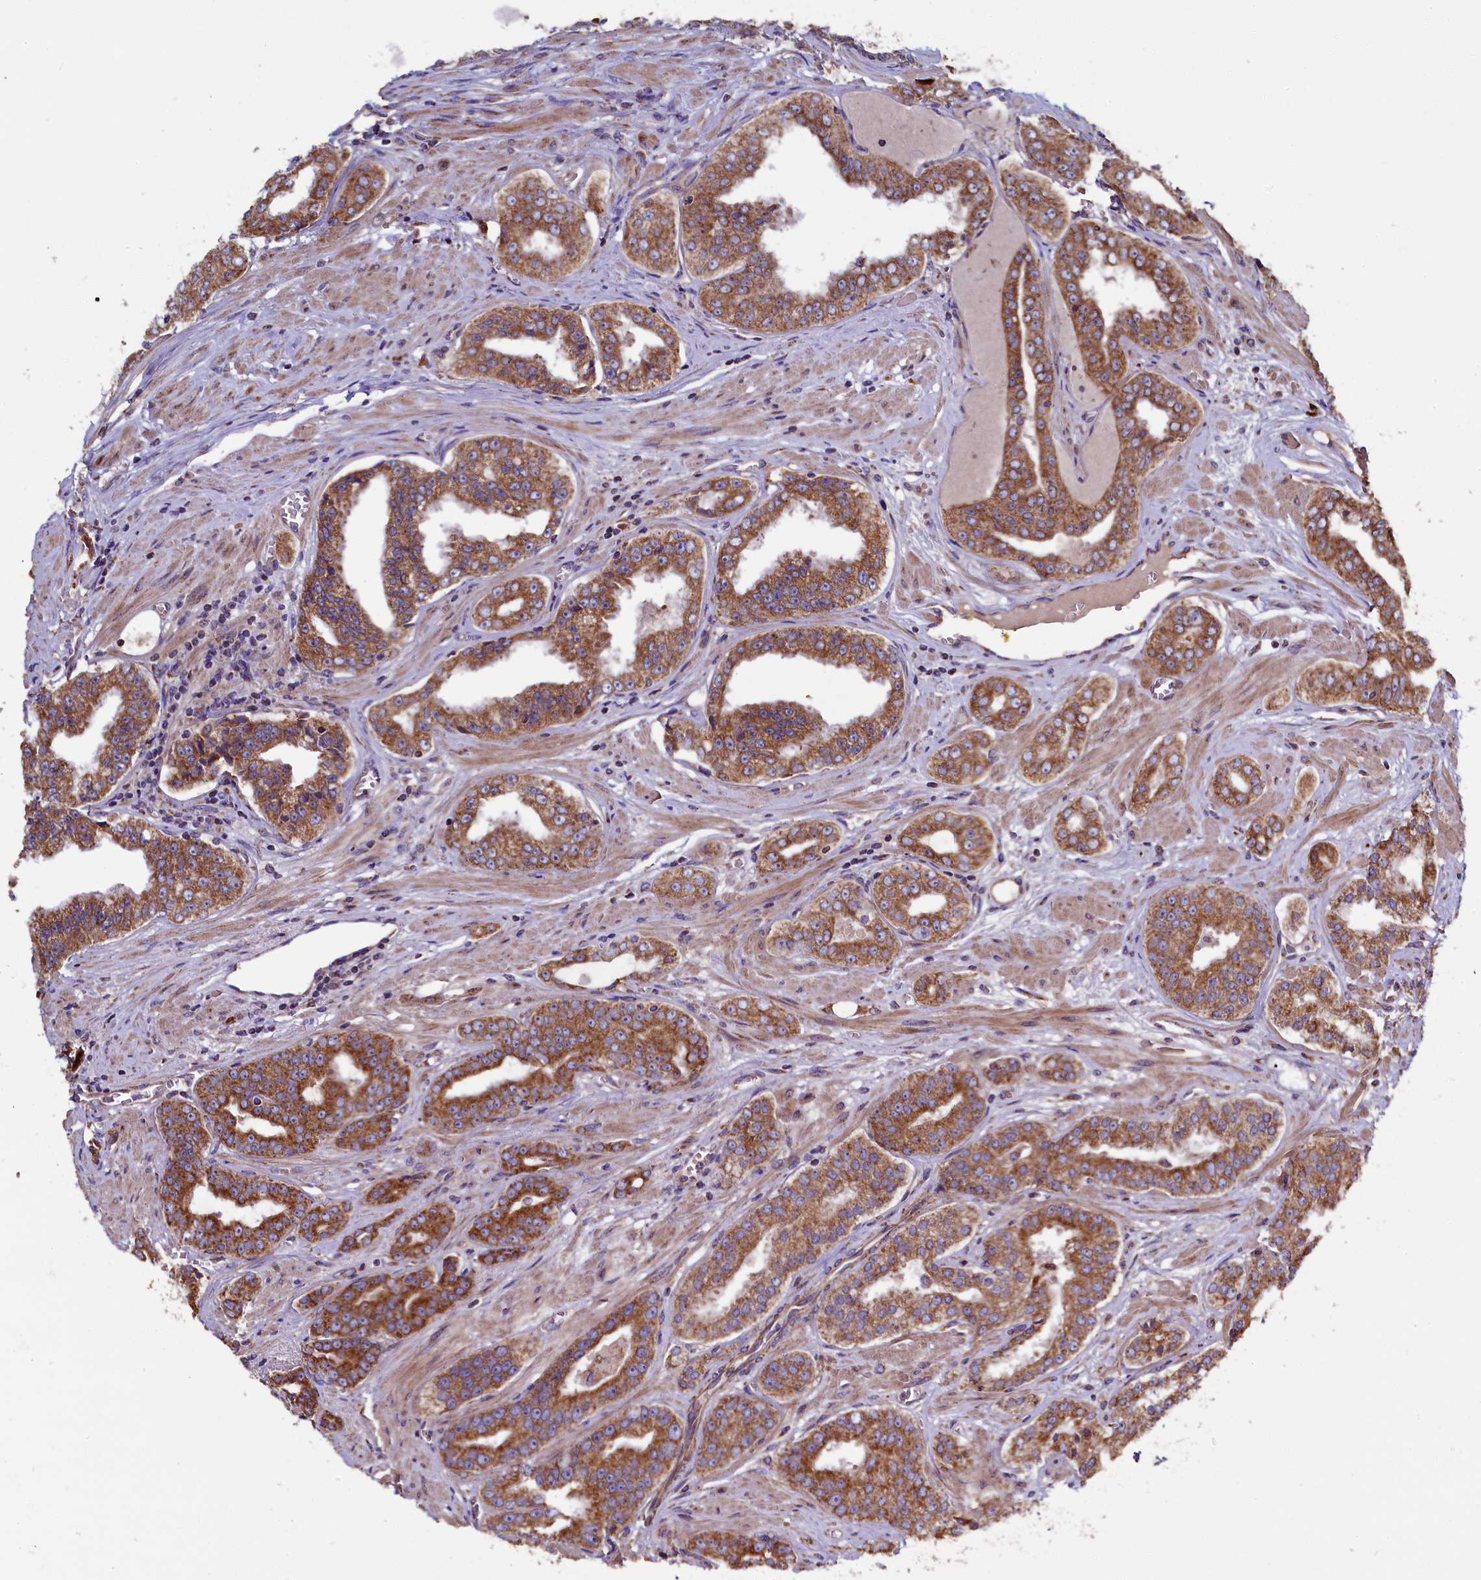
{"staining": {"intensity": "moderate", "quantity": ">75%", "location": "cytoplasmic/membranous"}, "tissue": "prostate cancer", "cell_type": "Tumor cells", "image_type": "cancer", "snomed": [{"axis": "morphology", "description": "Adenocarcinoma, High grade"}, {"axis": "topography", "description": "Prostate"}], "caption": "Immunohistochemical staining of prostate cancer (adenocarcinoma (high-grade)) exhibits moderate cytoplasmic/membranous protein positivity in about >75% of tumor cells.", "gene": "ZSWIM1", "patient": {"sex": "male", "age": 71}}